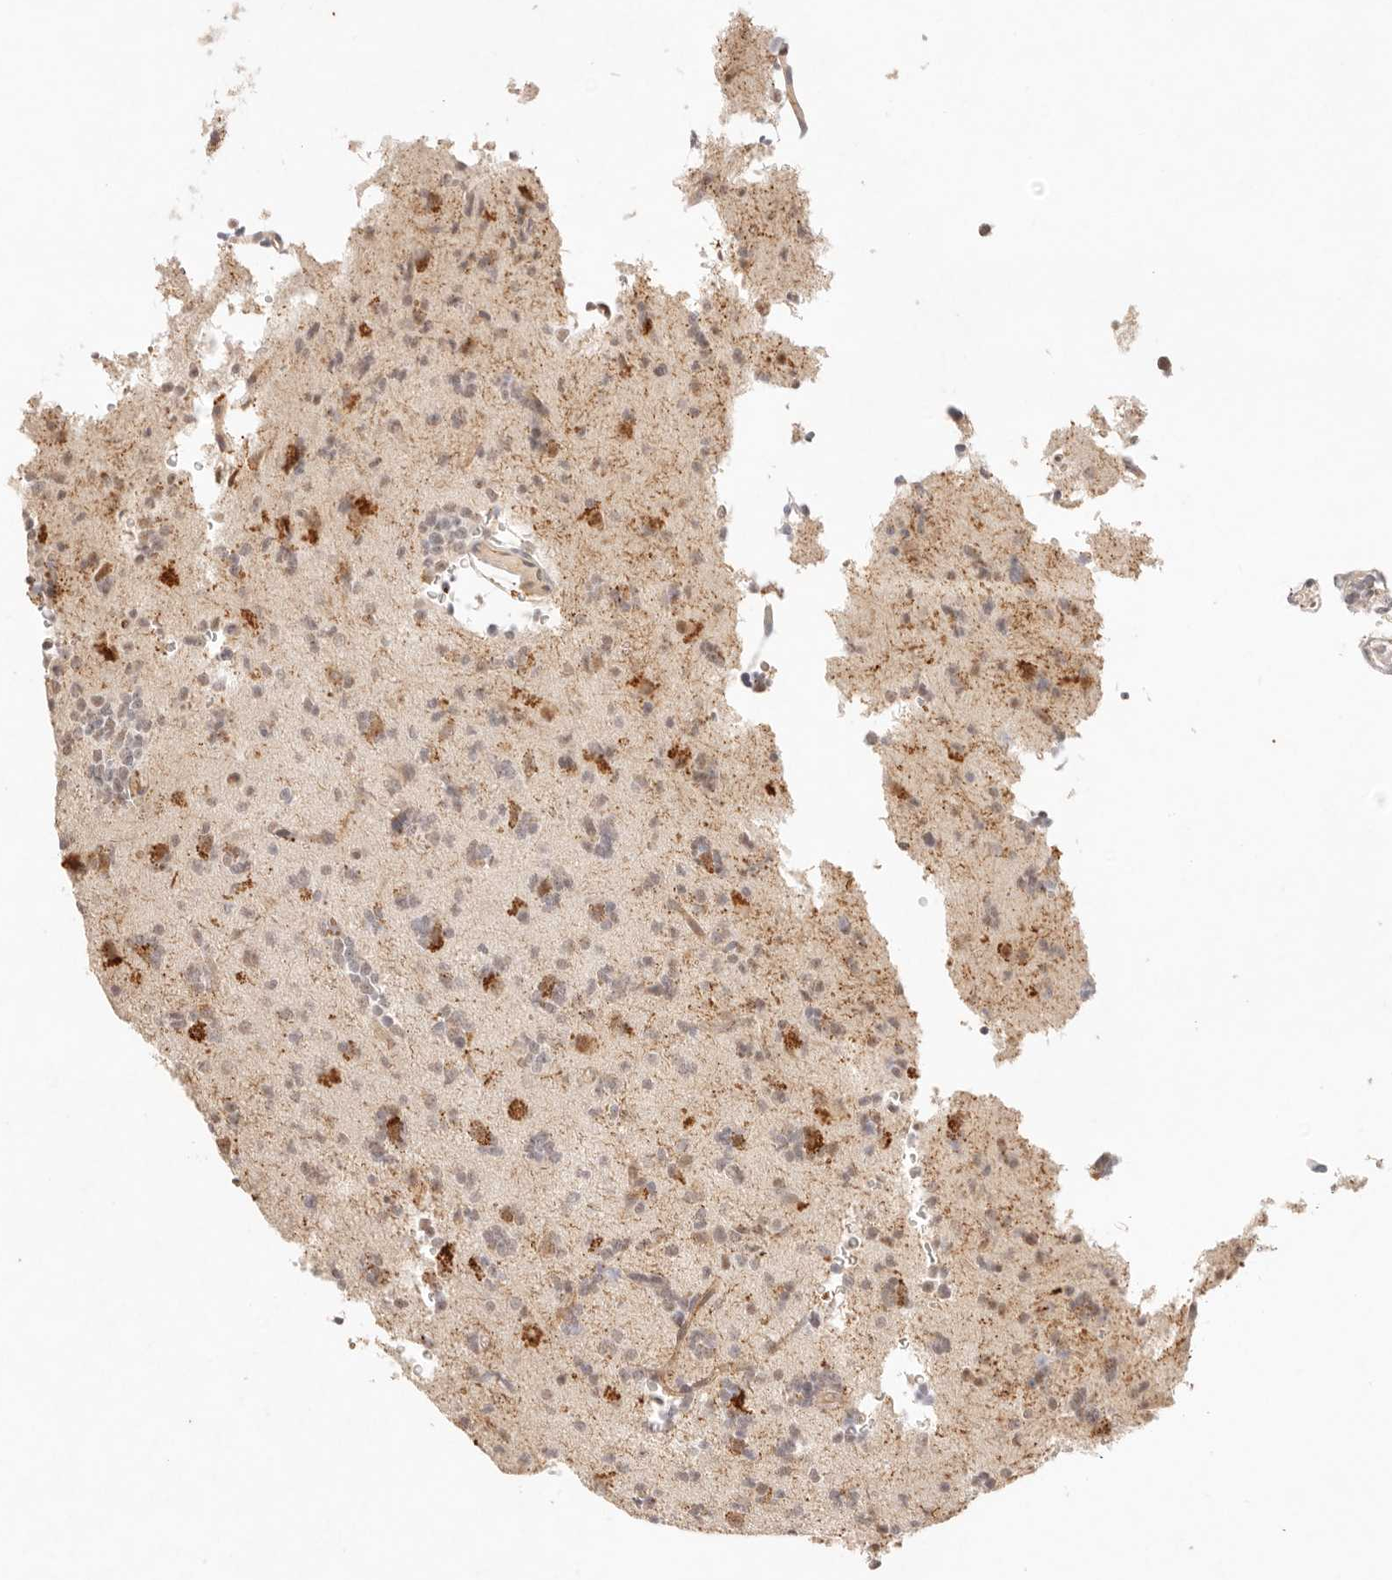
{"staining": {"intensity": "moderate", "quantity": "<25%", "location": "cytoplasmic/membranous"}, "tissue": "glioma", "cell_type": "Tumor cells", "image_type": "cancer", "snomed": [{"axis": "morphology", "description": "Glioma, malignant, High grade"}, {"axis": "topography", "description": "Brain"}], "caption": "Immunohistochemistry (DAB) staining of glioma demonstrates moderate cytoplasmic/membranous protein positivity in about <25% of tumor cells.", "gene": "GPR156", "patient": {"sex": "female", "age": 62}}